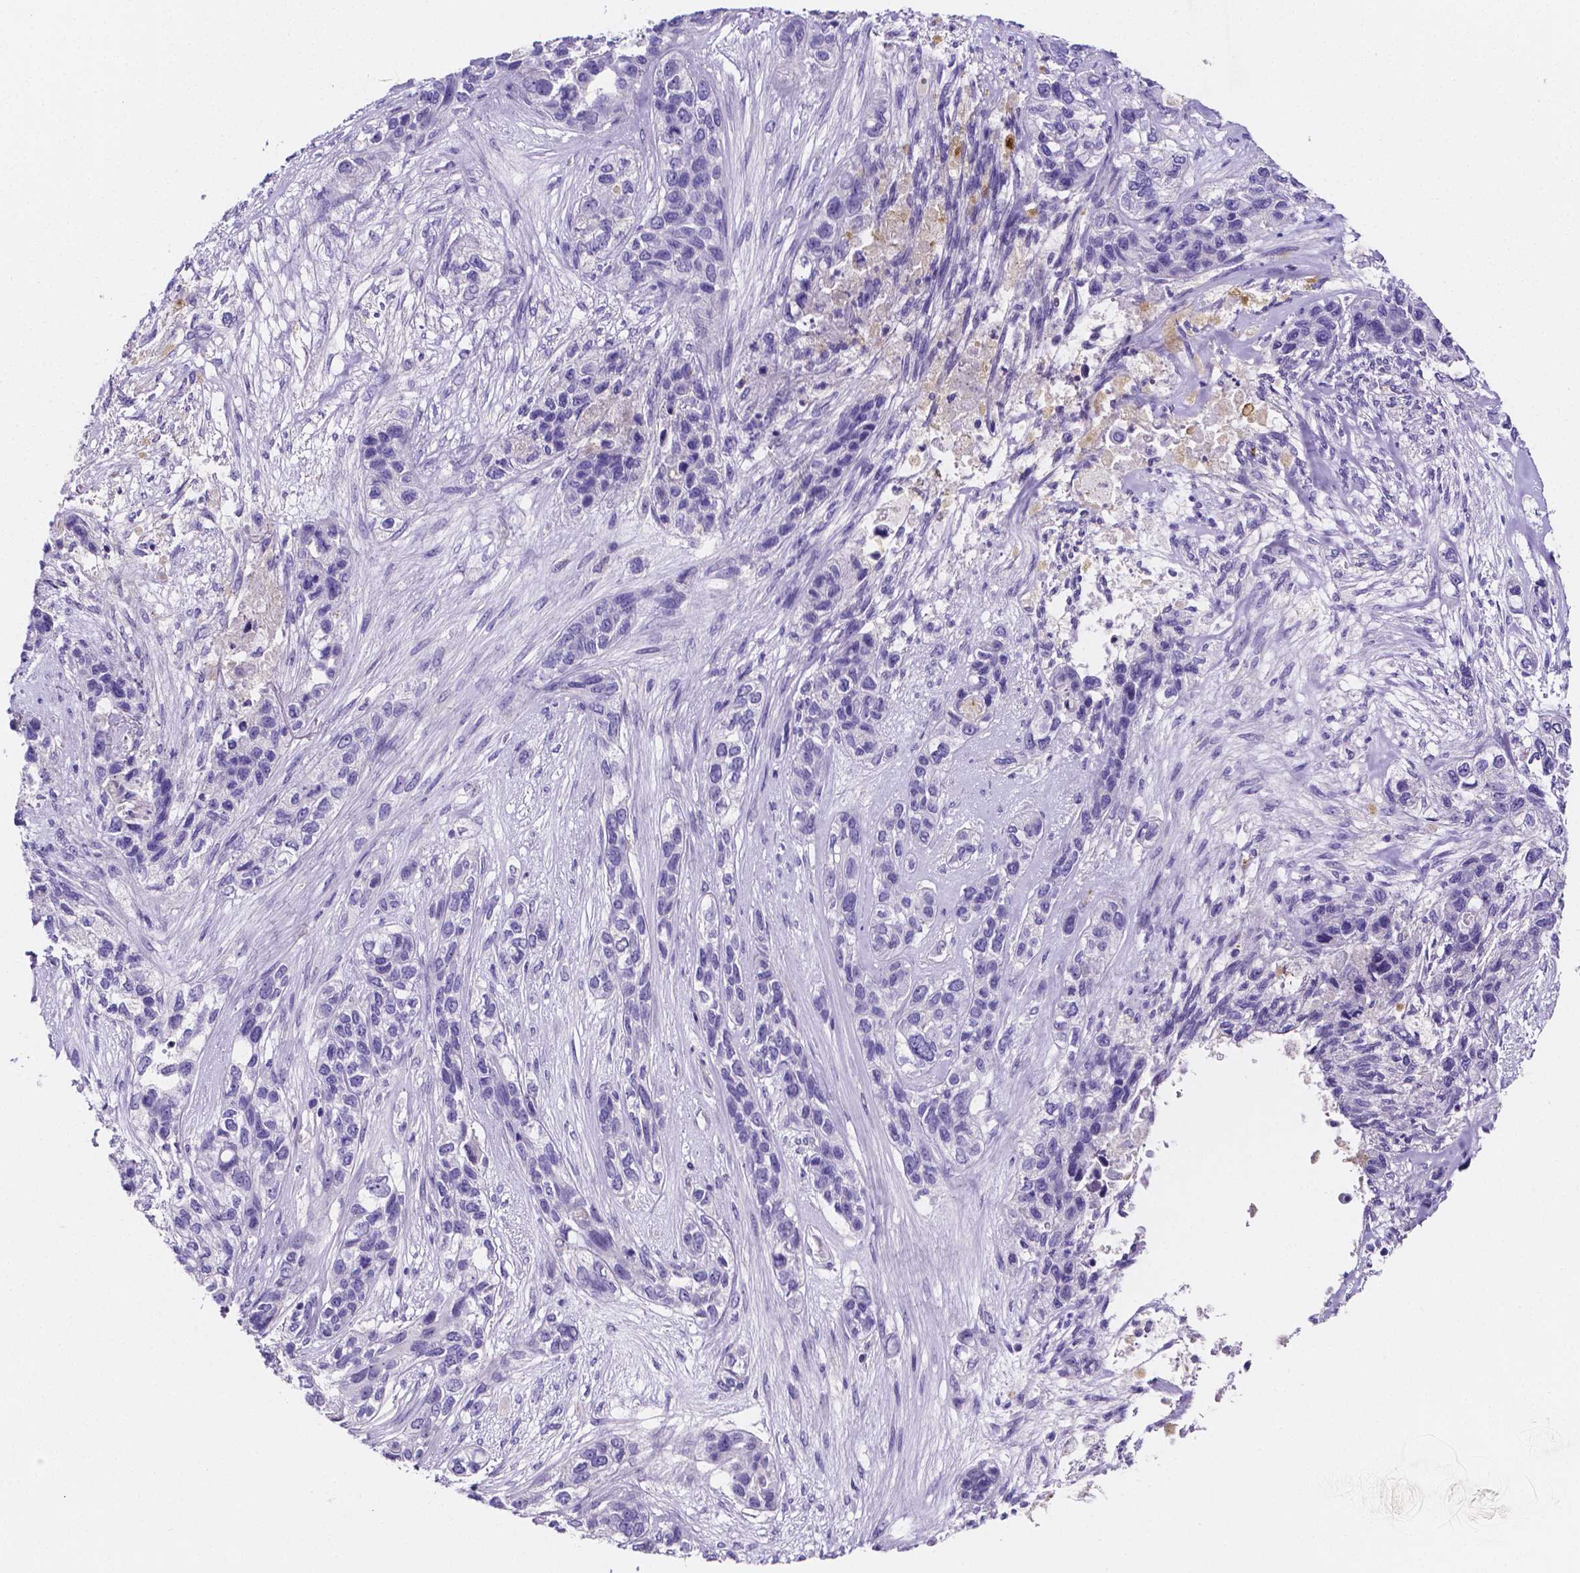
{"staining": {"intensity": "negative", "quantity": "none", "location": "none"}, "tissue": "lung cancer", "cell_type": "Tumor cells", "image_type": "cancer", "snomed": [{"axis": "morphology", "description": "Squamous cell carcinoma, NOS"}, {"axis": "topography", "description": "Lung"}], "caption": "Immunohistochemical staining of human lung cancer exhibits no significant staining in tumor cells.", "gene": "NRGN", "patient": {"sex": "female", "age": 70}}